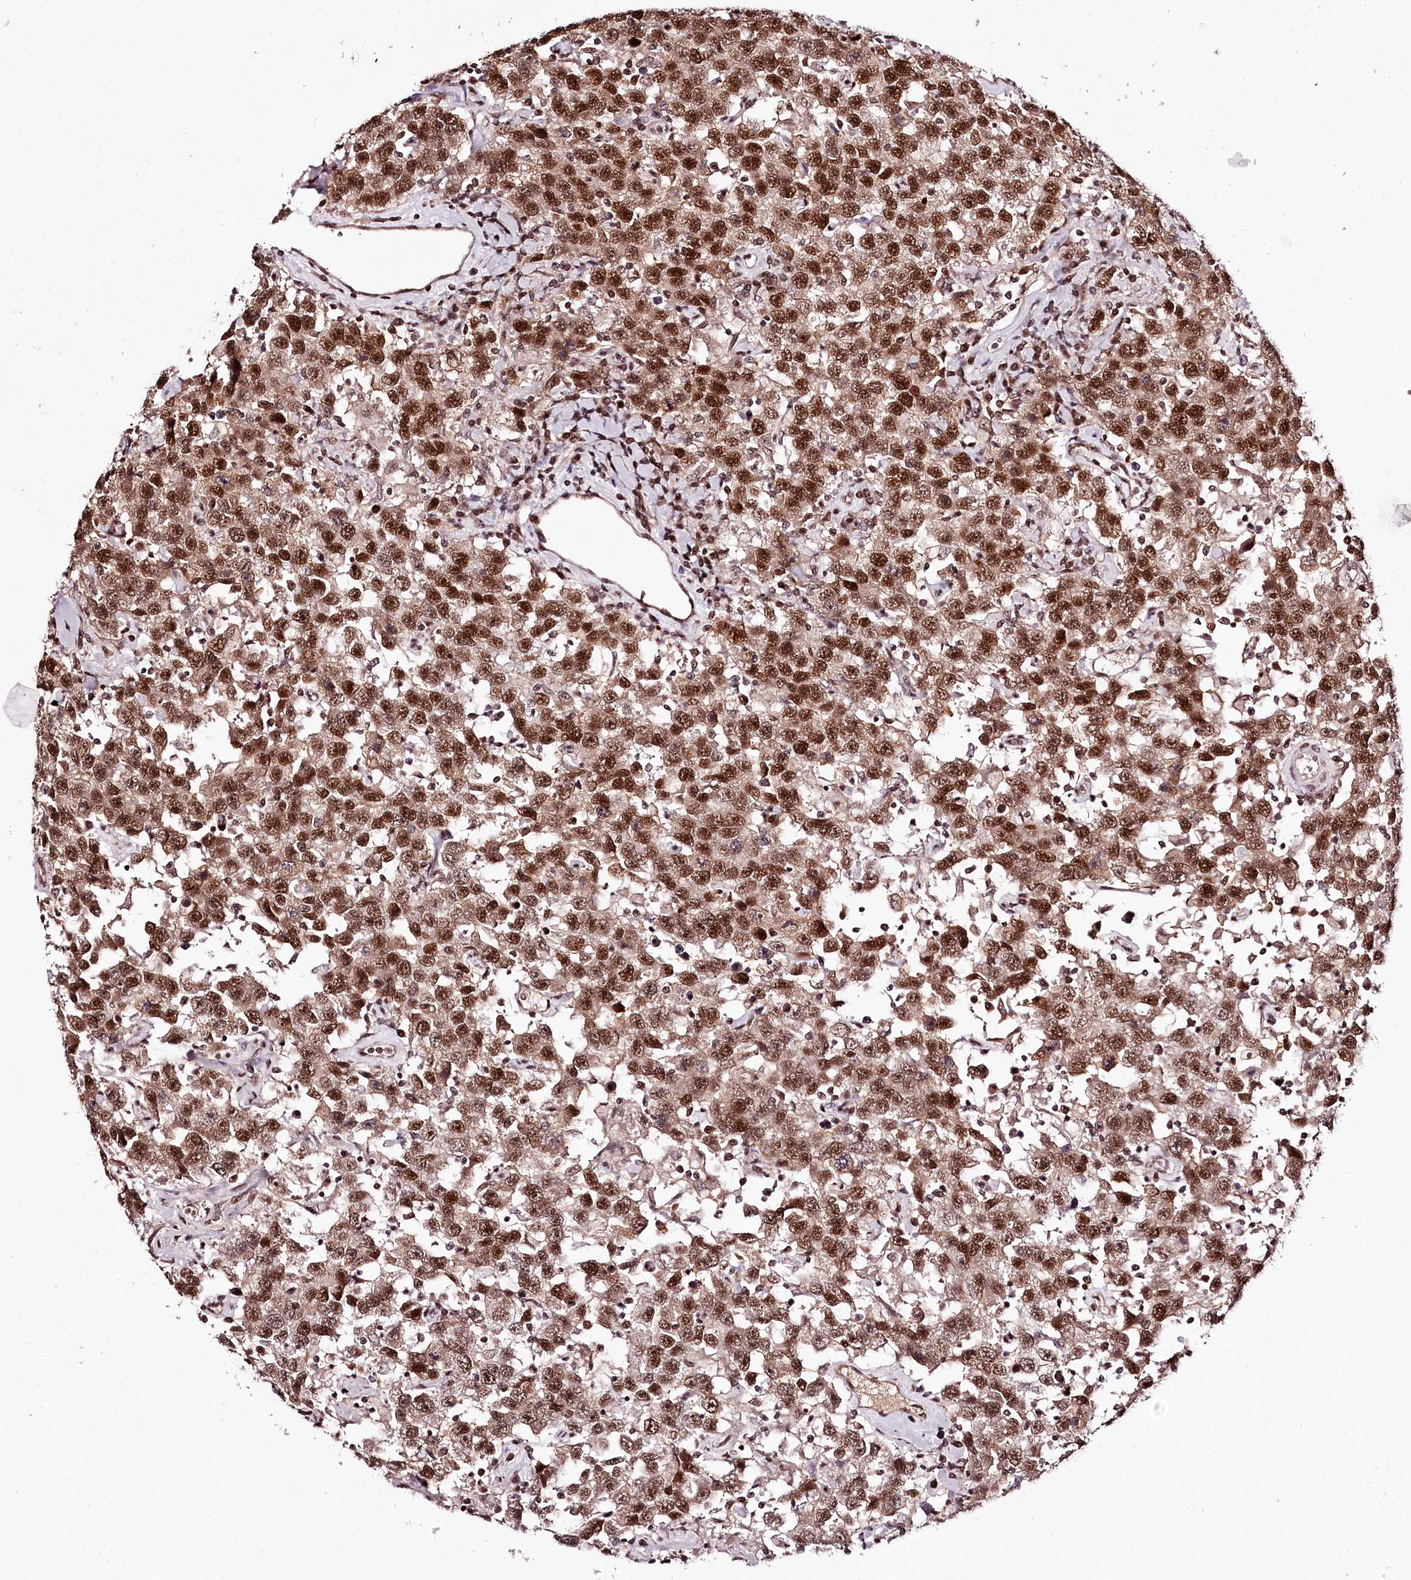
{"staining": {"intensity": "strong", "quantity": ">75%", "location": "nuclear"}, "tissue": "testis cancer", "cell_type": "Tumor cells", "image_type": "cancer", "snomed": [{"axis": "morphology", "description": "Seminoma, NOS"}, {"axis": "topography", "description": "Testis"}], "caption": "Immunohistochemistry histopathology image of human testis seminoma stained for a protein (brown), which demonstrates high levels of strong nuclear positivity in about >75% of tumor cells.", "gene": "TTC33", "patient": {"sex": "male", "age": 41}}